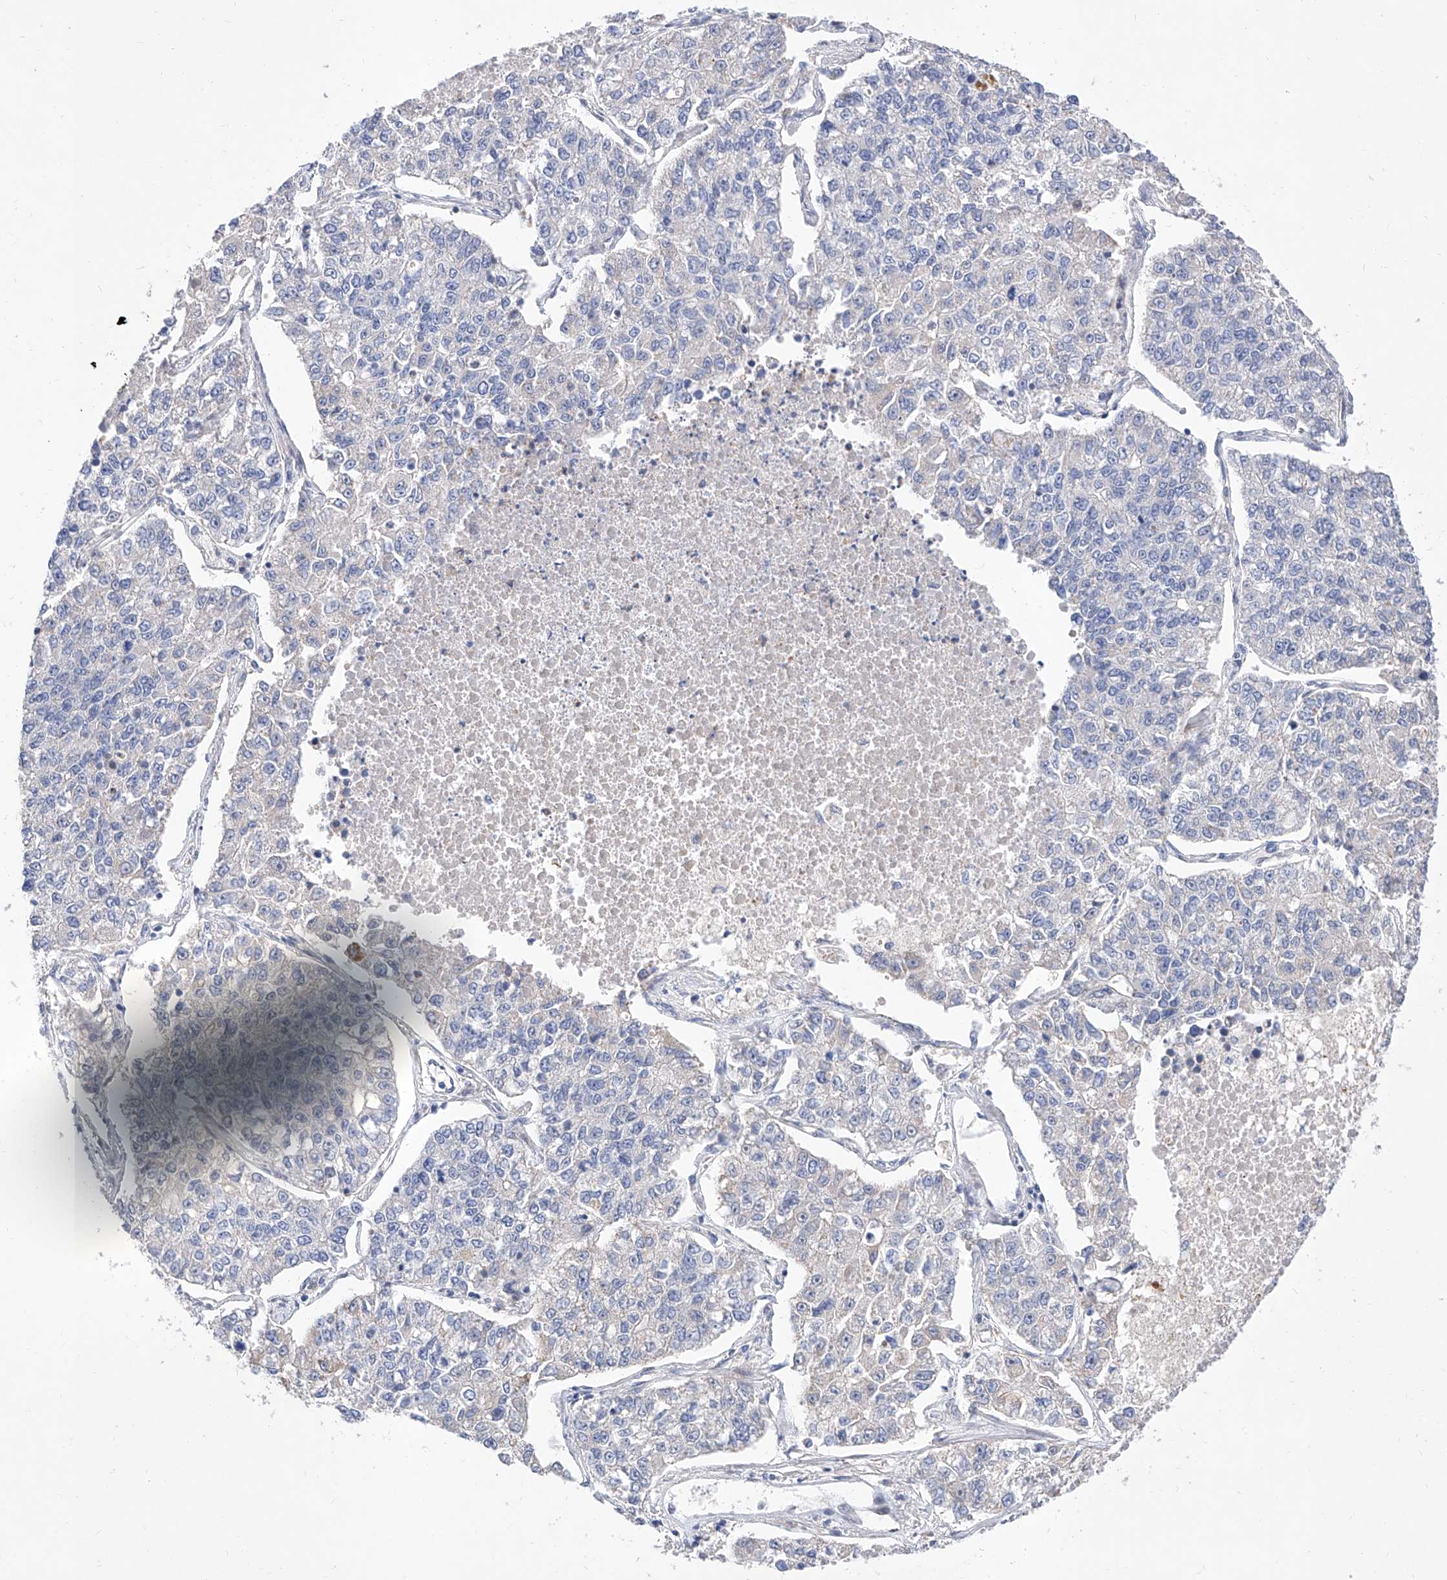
{"staining": {"intensity": "negative", "quantity": "none", "location": "none"}, "tissue": "lung cancer", "cell_type": "Tumor cells", "image_type": "cancer", "snomed": [{"axis": "morphology", "description": "Adenocarcinoma, NOS"}, {"axis": "topography", "description": "Lung"}], "caption": "Immunohistochemistry (IHC) of lung adenocarcinoma exhibits no staining in tumor cells.", "gene": "FUCA2", "patient": {"sex": "male", "age": 49}}